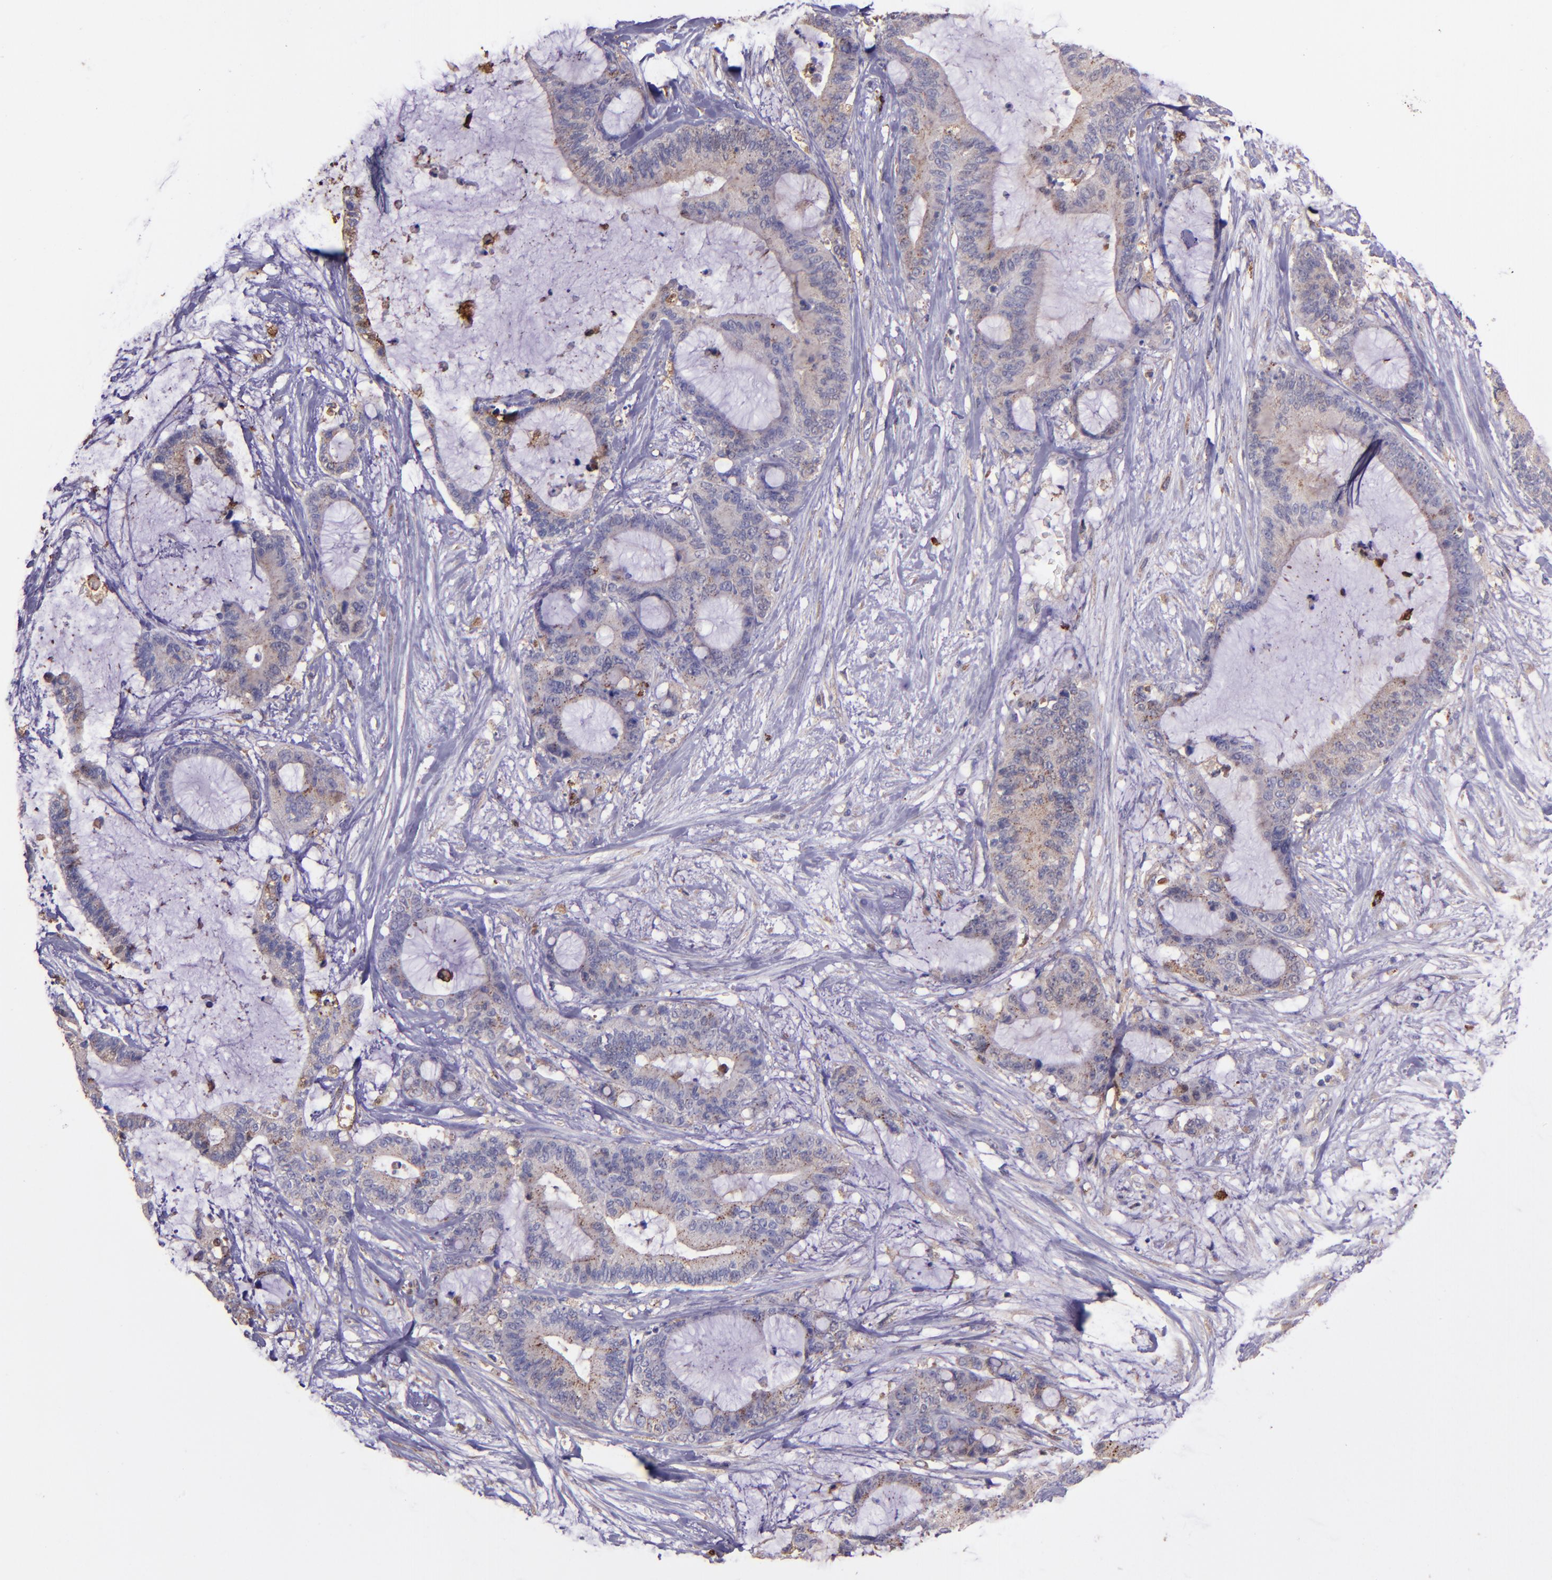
{"staining": {"intensity": "weak", "quantity": ">75%", "location": "cytoplasmic/membranous"}, "tissue": "liver cancer", "cell_type": "Tumor cells", "image_type": "cancer", "snomed": [{"axis": "morphology", "description": "Cholangiocarcinoma"}, {"axis": "topography", "description": "Liver"}], "caption": "High-power microscopy captured an immunohistochemistry (IHC) photomicrograph of liver cholangiocarcinoma, revealing weak cytoplasmic/membranous expression in about >75% of tumor cells.", "gene": "WASHC1", "patient": {"sex": "female", "age": 73}}